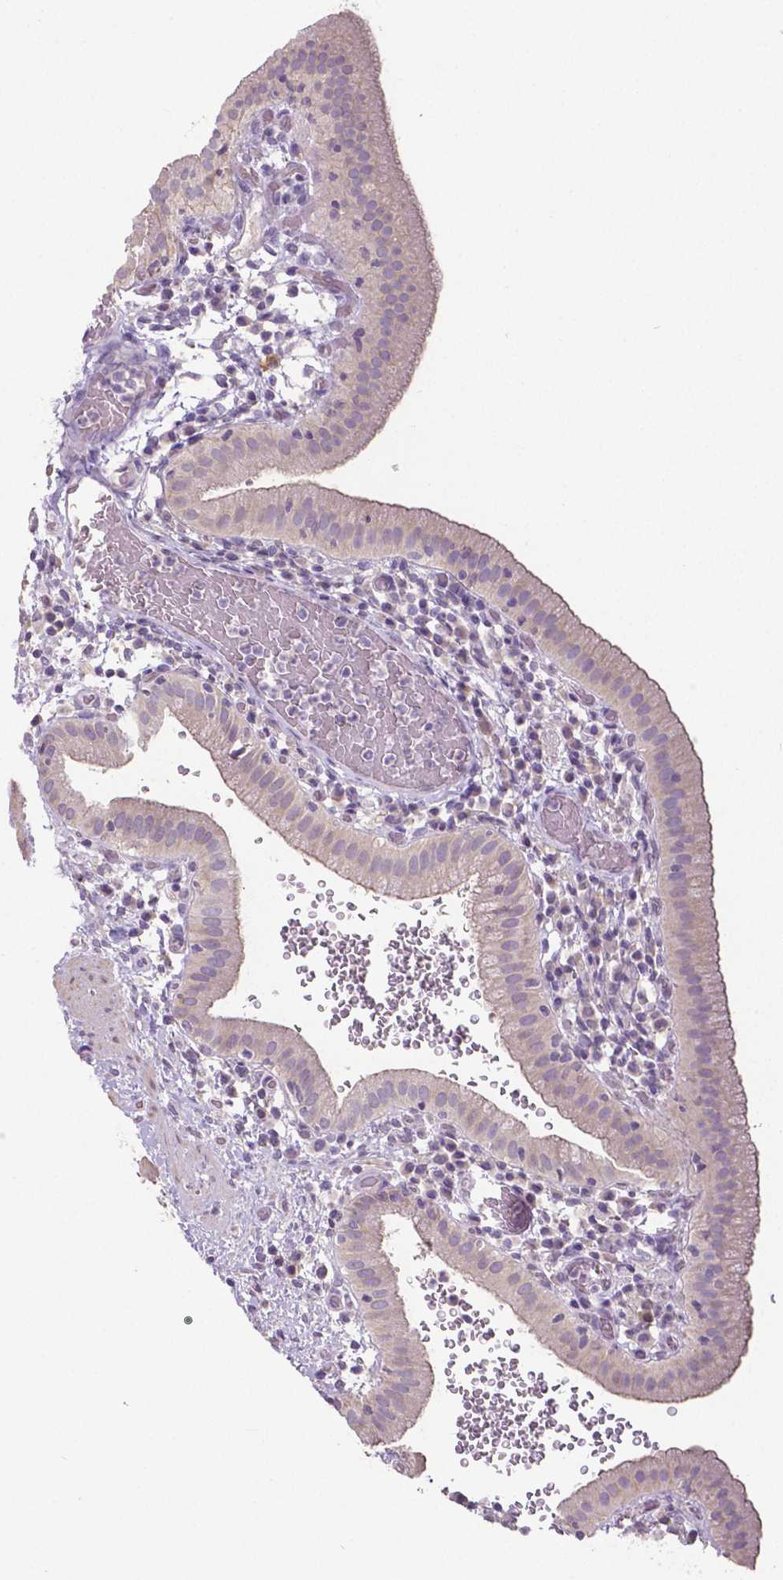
{"staining": {"intensity": "weak", "quantity": "25%-75%", "location": "cytoplasmic/membranous"}, "tissue": "gallbladder", "cell_type": "Glandular cells", "image_type": "normal", "snomed": [{"axis": "morphology", "description": "Normal tissue, NOS"}, {"axis": "topography", "description": "Gallbladder"}], "caption": "Immunohistochemical staining of benign human gallbladder shows low levels of weak cytoplasmic/membranous positivity in about 25%-75% of glandular cells. The staining was performed using DAB (3,3'-diaminobenzidine), with brown indicating positive protein expression. Nuclei are stained blue with hematoxylin.", "gene": "CRMP1", "patient": {"sex": "male", "age": 26}}